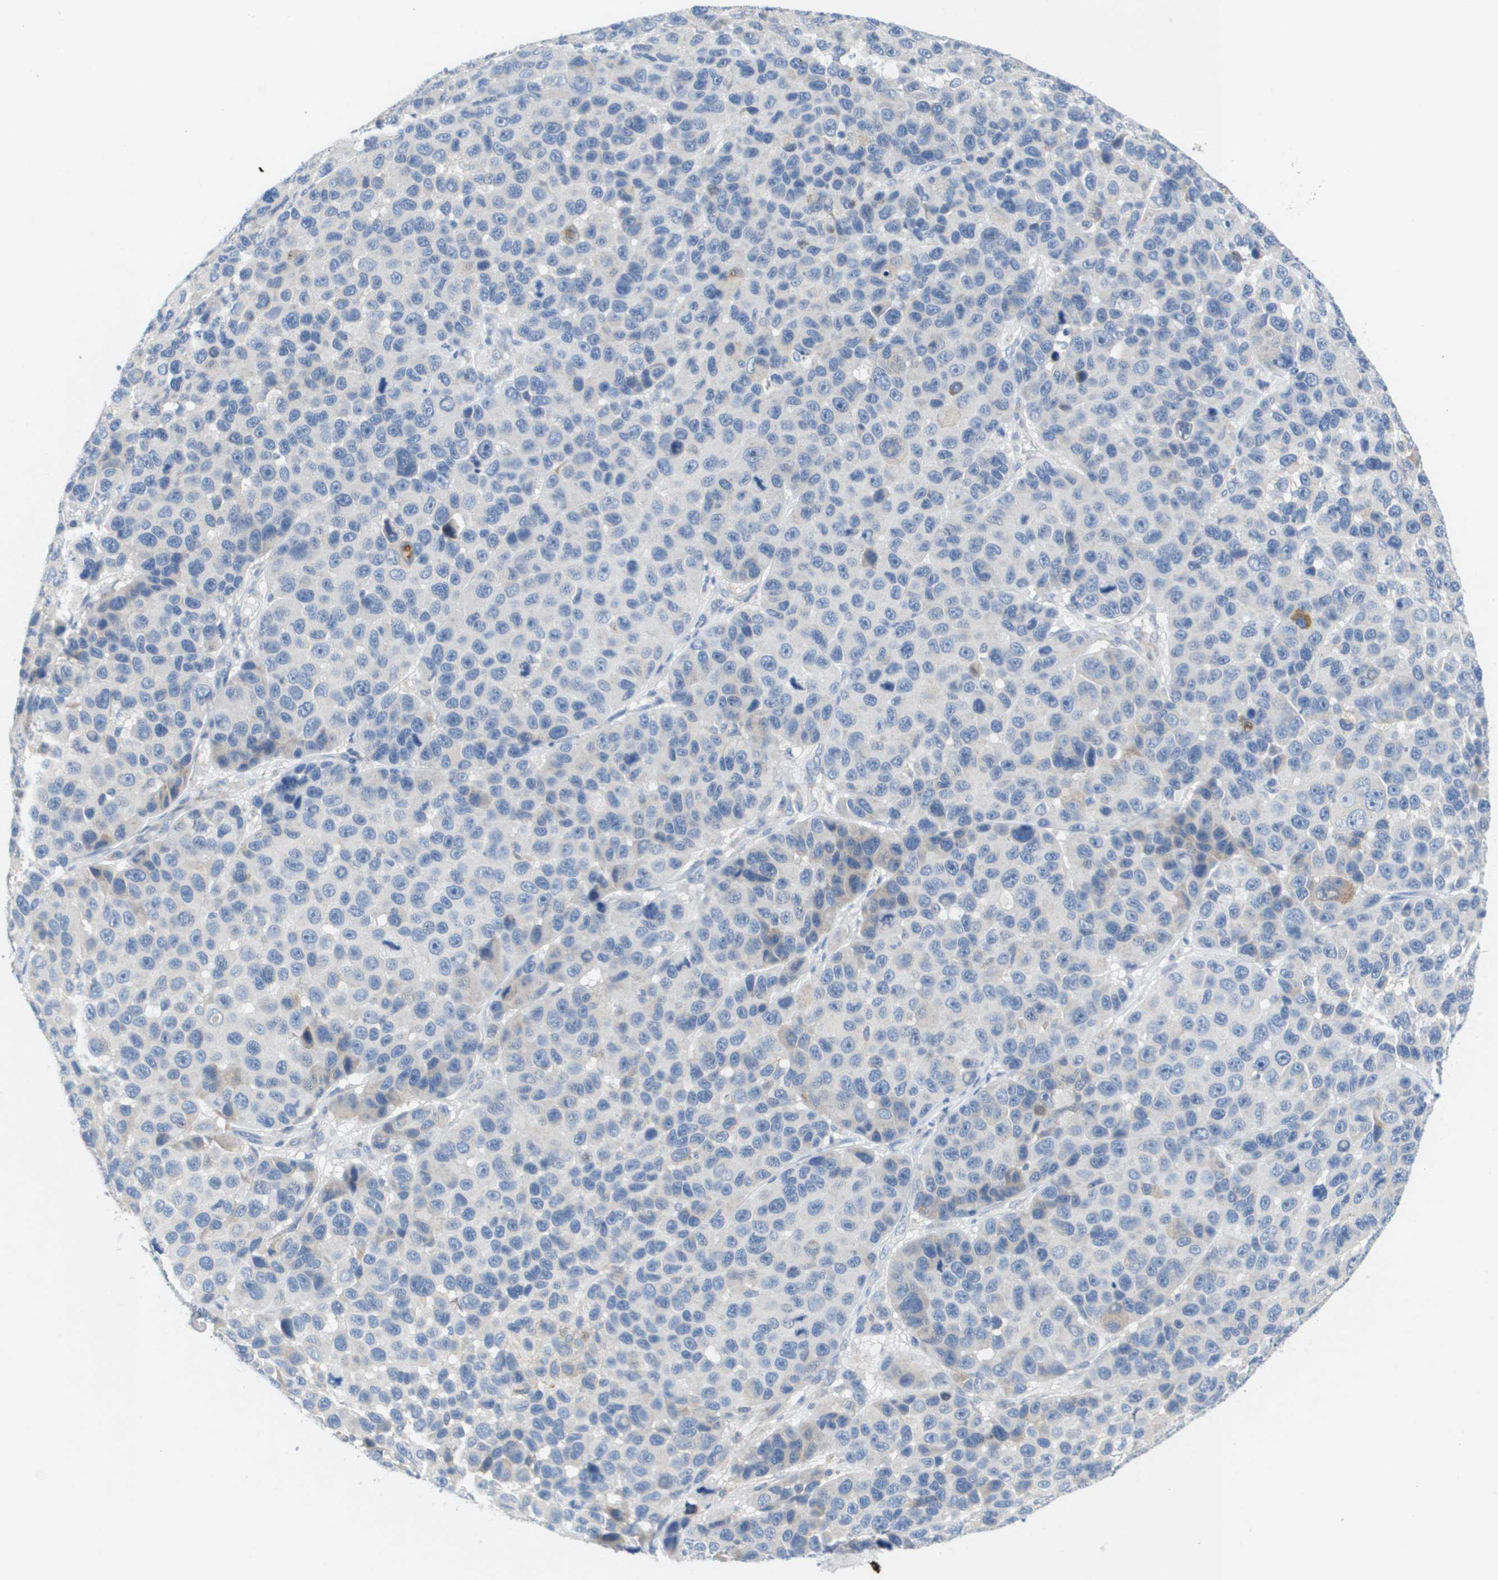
{"staining": {"intensity": "negative", "quantity": "none", "location": "none"}, "tissue": "melanoma", "cell_type": "Tumor cells", "image_type": "cancer", "snomed": [{"axis": "morphology", "description": "Malignant melanoma, NOS"}, {"axis": "topography", "description": "Skin"}], "caption": "This is an IHC photomicrograph of malignant melanoma. There is no positivity in tumor cells.", "gene": "CD3G", "patient": {"sex": "male", "age": 53}}